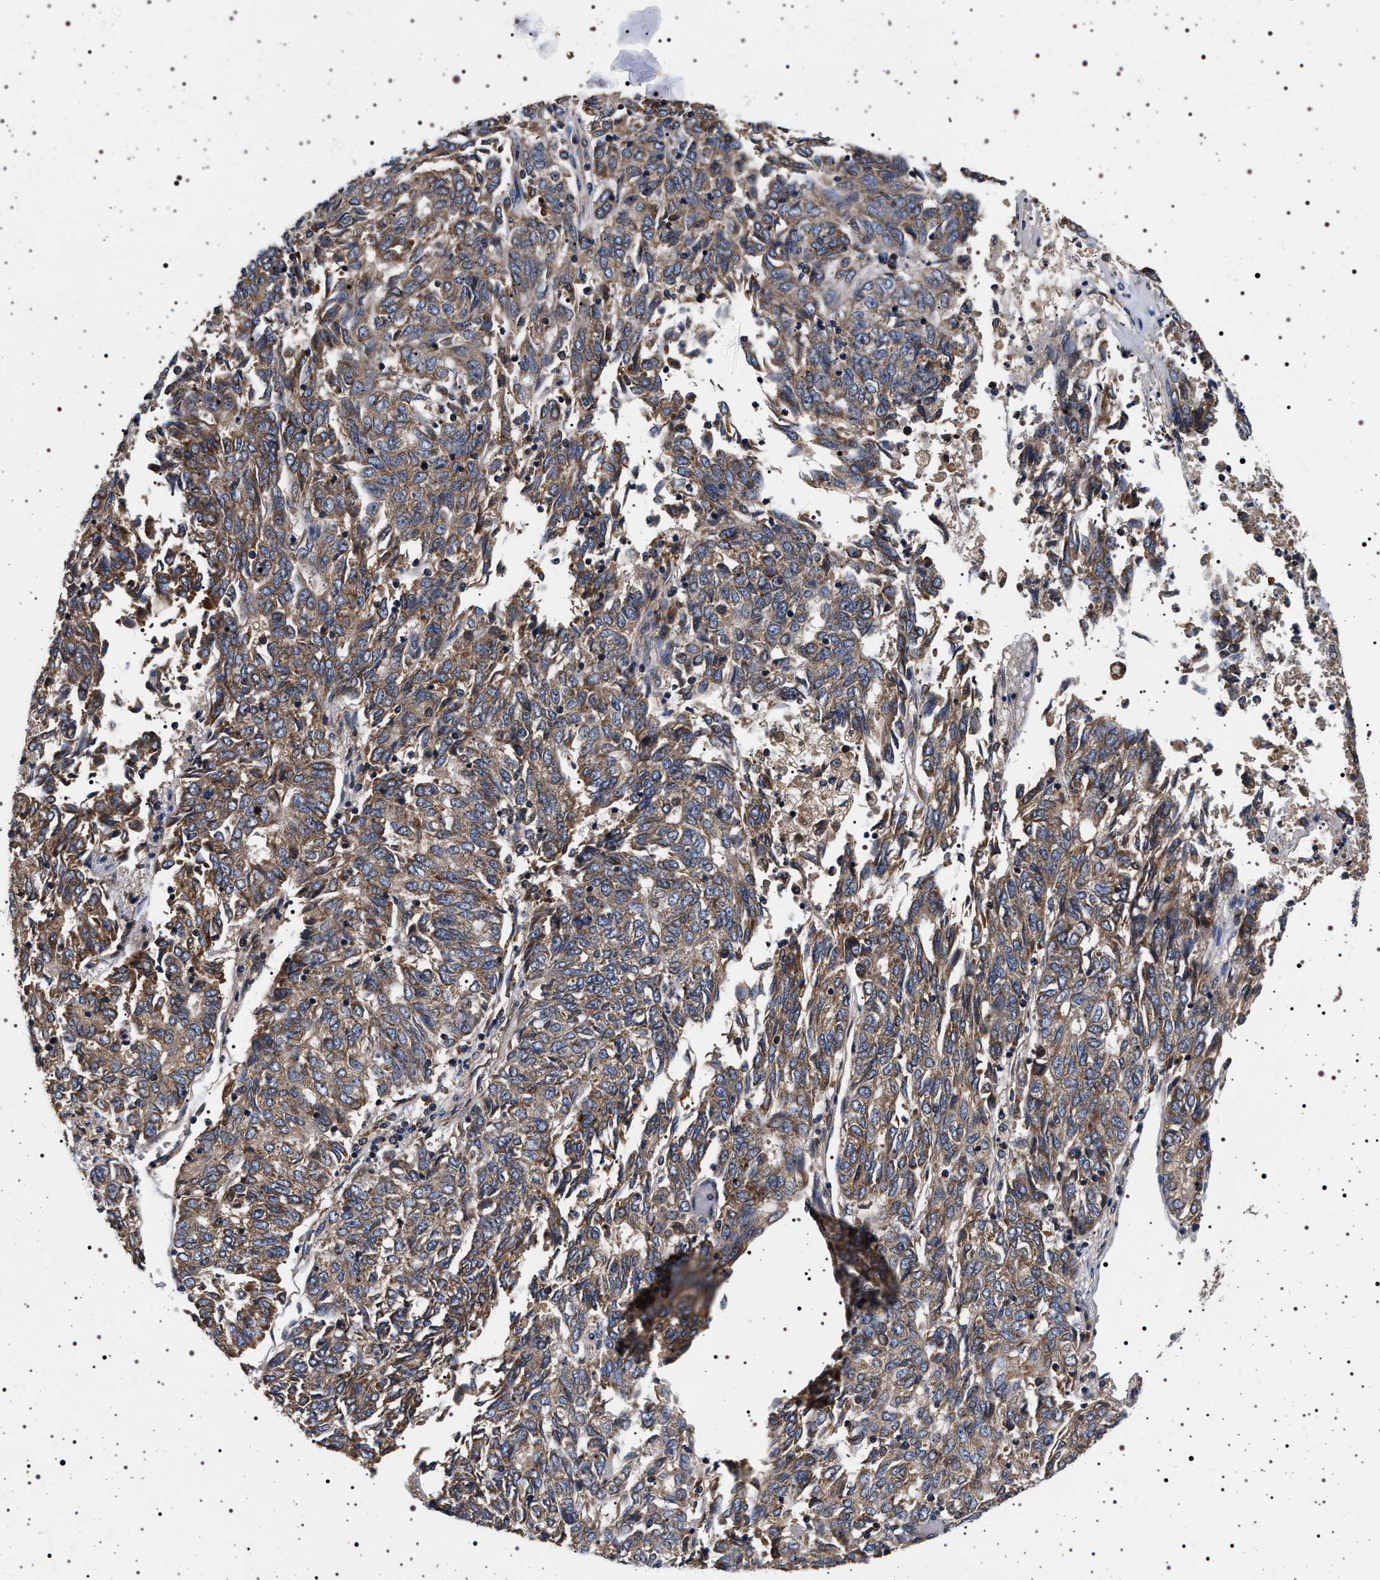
{"staining": {"intensity": "moderate", "quantity": ">75%", "location": "cytoplasmic/membranous"}, "tissue": "endometrial cancer", "cell_type": "Tumor cells", "image_type": "cancer", "snomed": [{"axis": "morphology", "description": "Adenocarcinoma, NOS"}, {"axis": "topography", "description": "Endometrium"}], "caption": "There is medium levels of moderate cytoplasmic/membranous expression in tumor cells of endometrial cancer, as demonstrated by immunohistochemical staining (brown color).", "gene": "DCBLD2", "patient": {"sex": "female", "age": 80}}